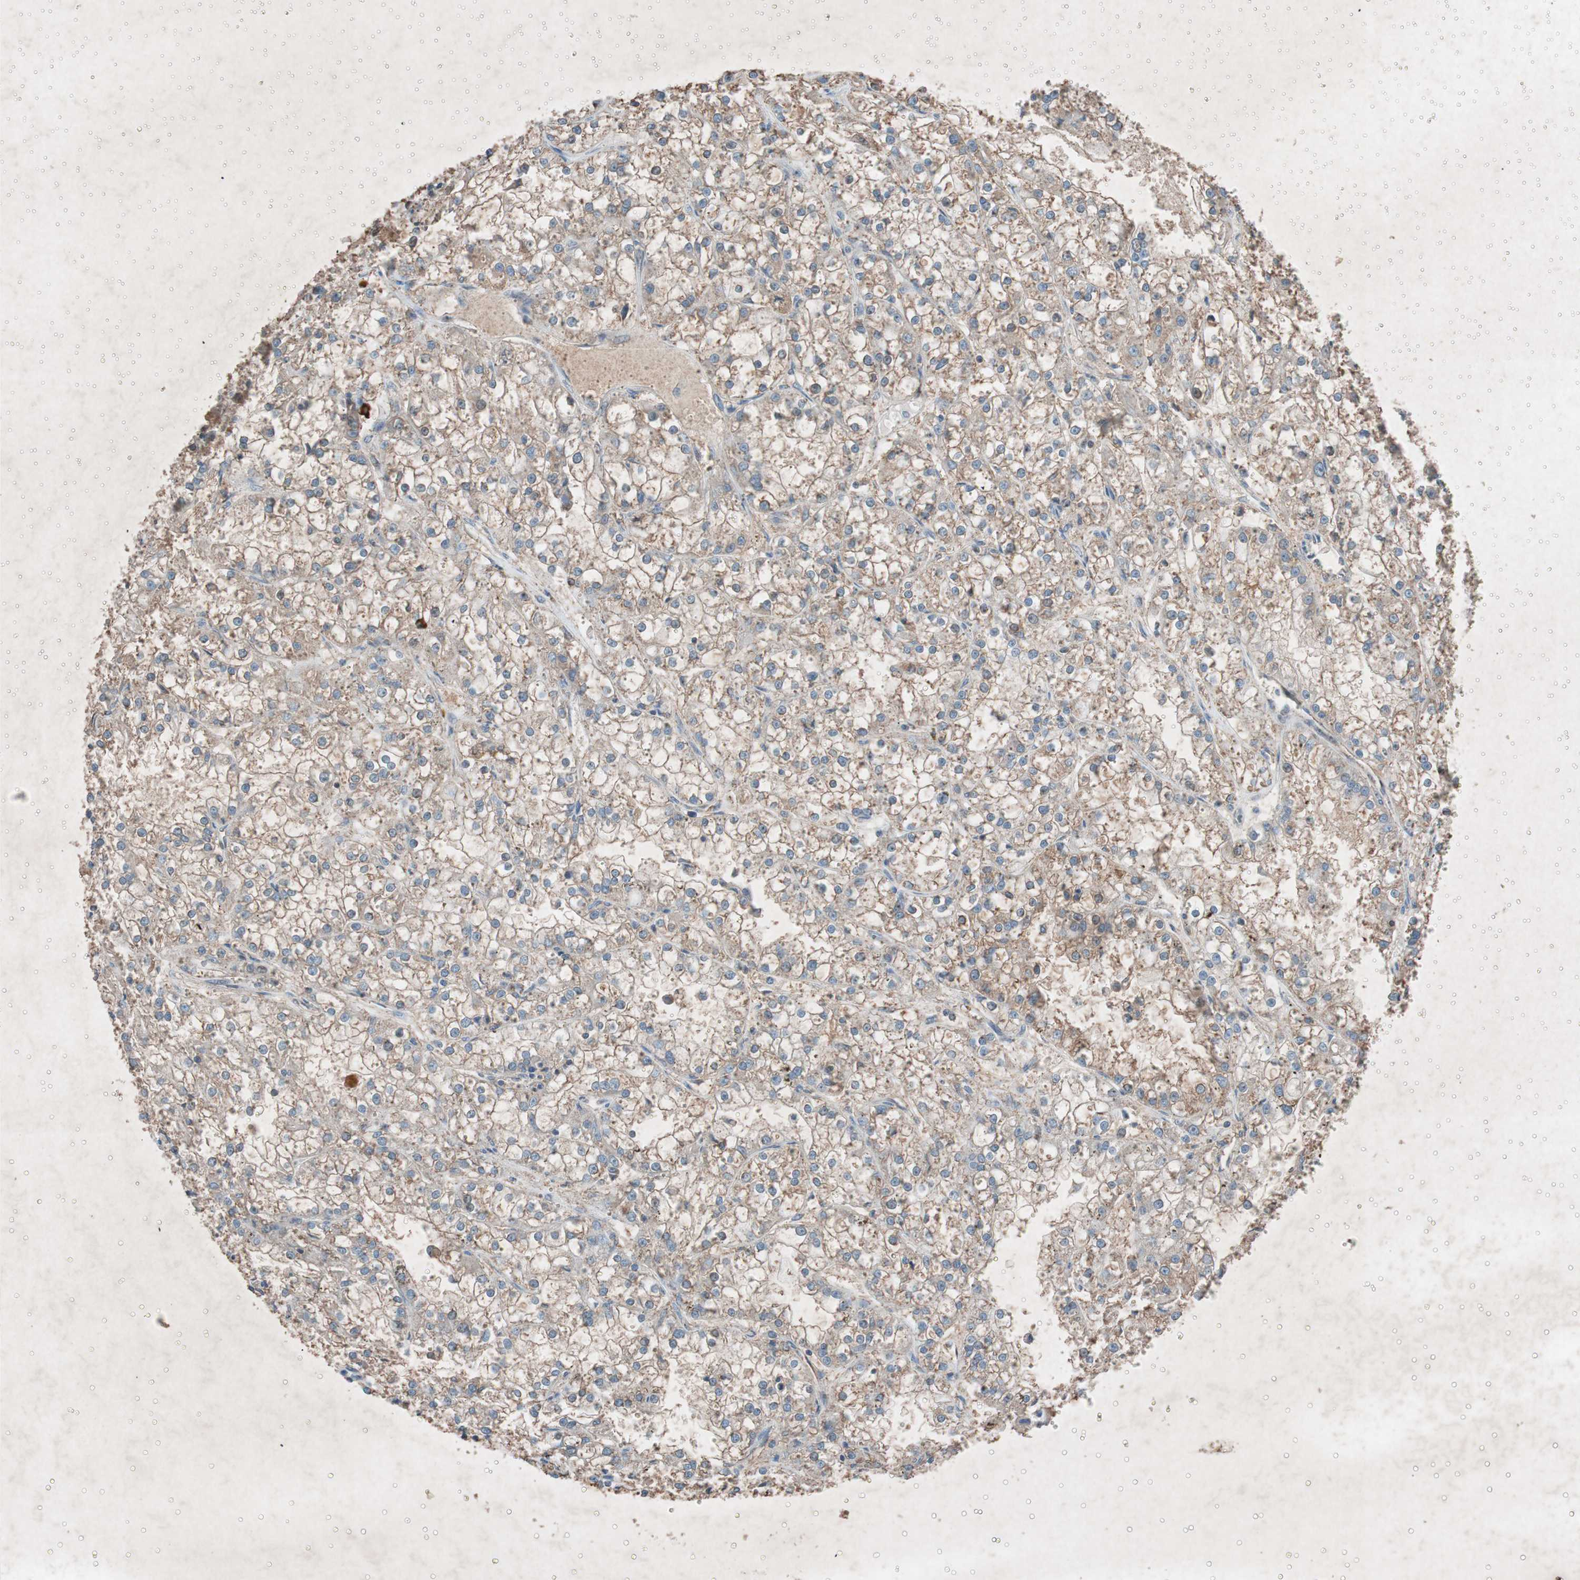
{"staining": {"intensity": "moderate", "quantity": ">75%", "location": "cytoplasmic/membranous"}, "tissue": "renal cancer", "cell_type": "Tumor cells", "image_type": "cancer", "snomed": [{"axis": "morphology", "description": "Adenocarcinoma, NOS"}, {"axis": "topography", "description": "Kidney"}], "caption": "Renal adenocarcinoma stained for a protein displays moderate cytoplasmic/membranous positivity in tumor cells.", "gene": "GRB7", "patient": {"sex": "female", "age": 52}}